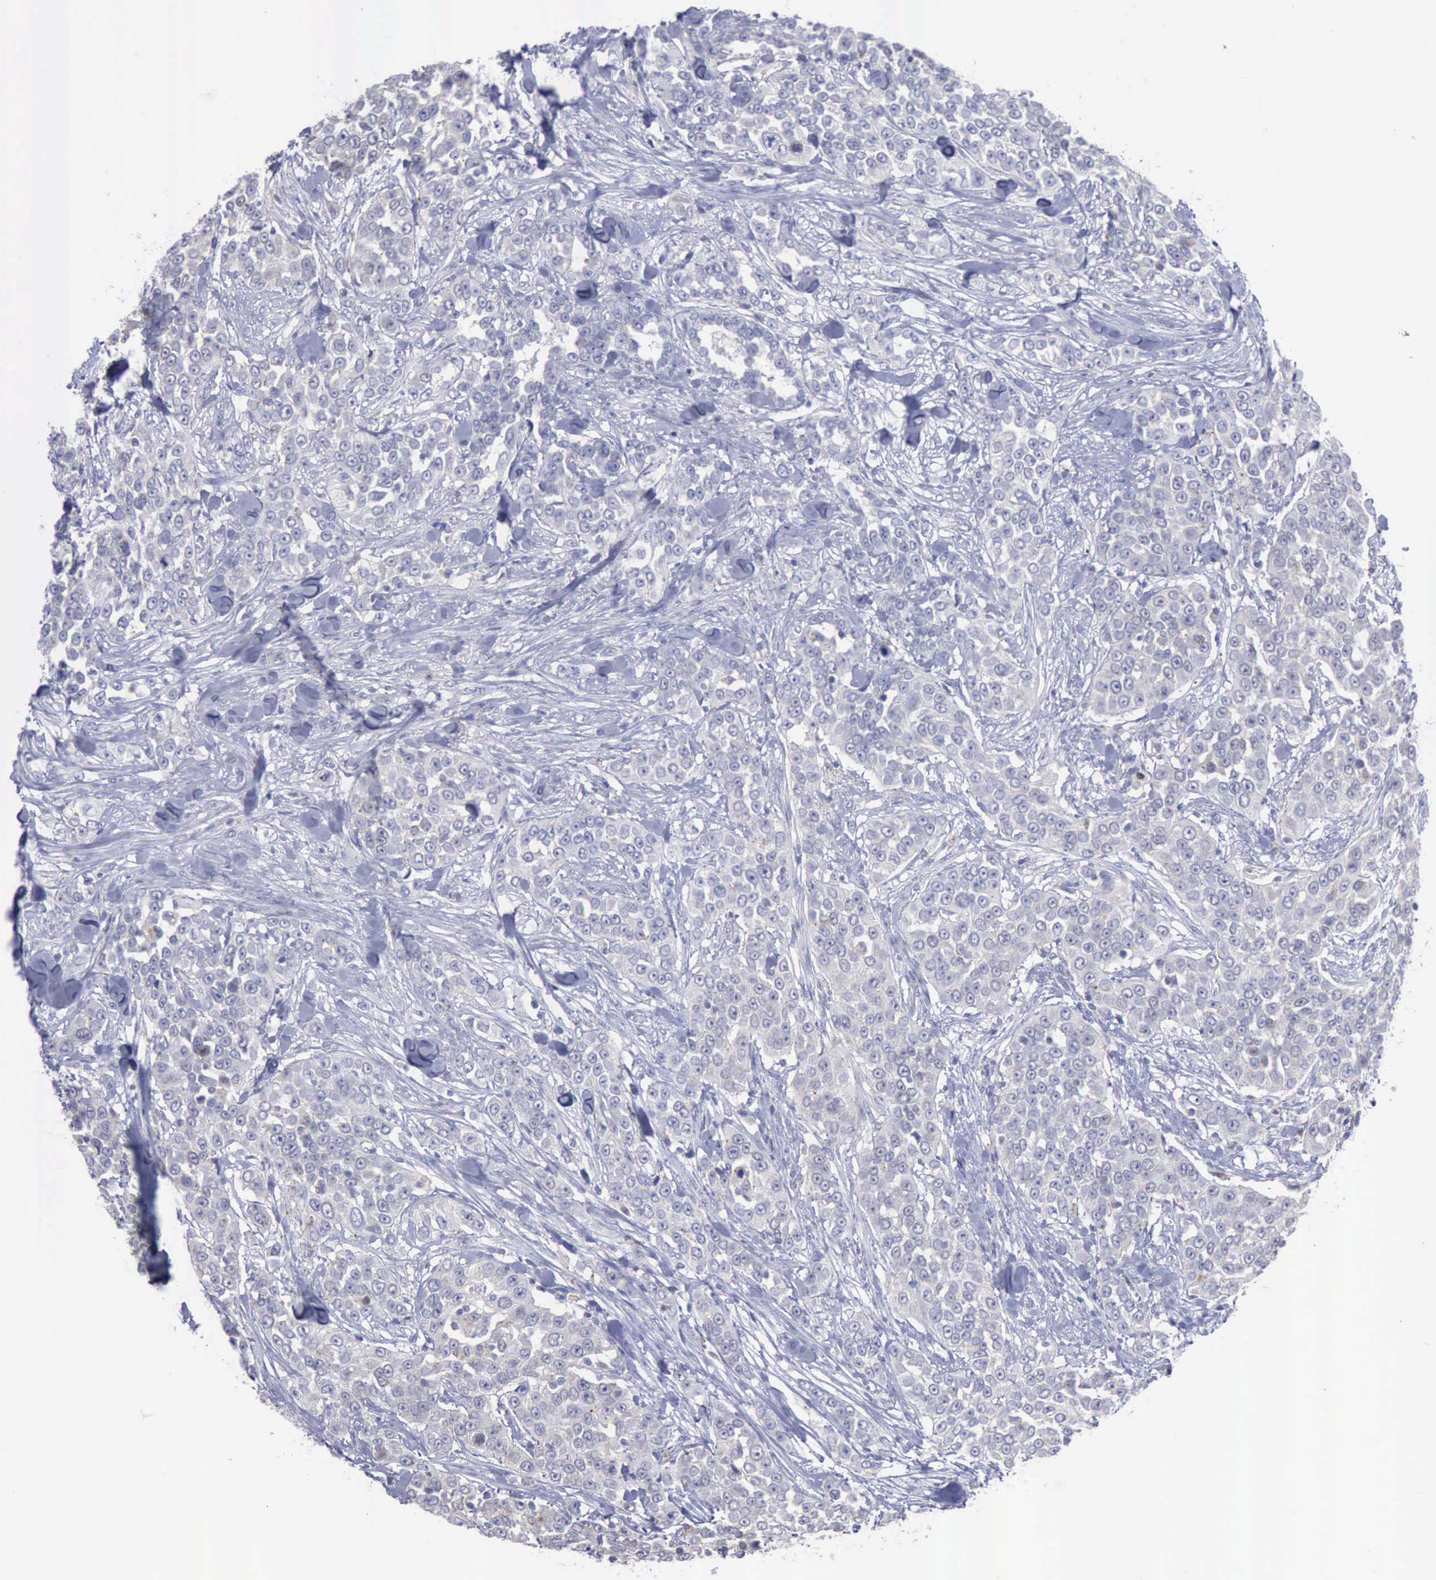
{"staining": {"intensity": "negative", "quantity": "none", "location": "none"}, "tissue": "urothelial cancer", "cell_type": "Tumor cells", "image_type": "cancer", "snomed": [{"axis": "morphology", "description": "Urothelial carcinoma, High grade"}, {"axis": "topography", "description": "Urinary bladder"}], "caption": "Urothelial carcinoma (high-grade) was stained to show a protein in brown. There is no significant staining in tumor cells.", "gene": "SATB2", "patient": {"sex": "female", "age": 80}}